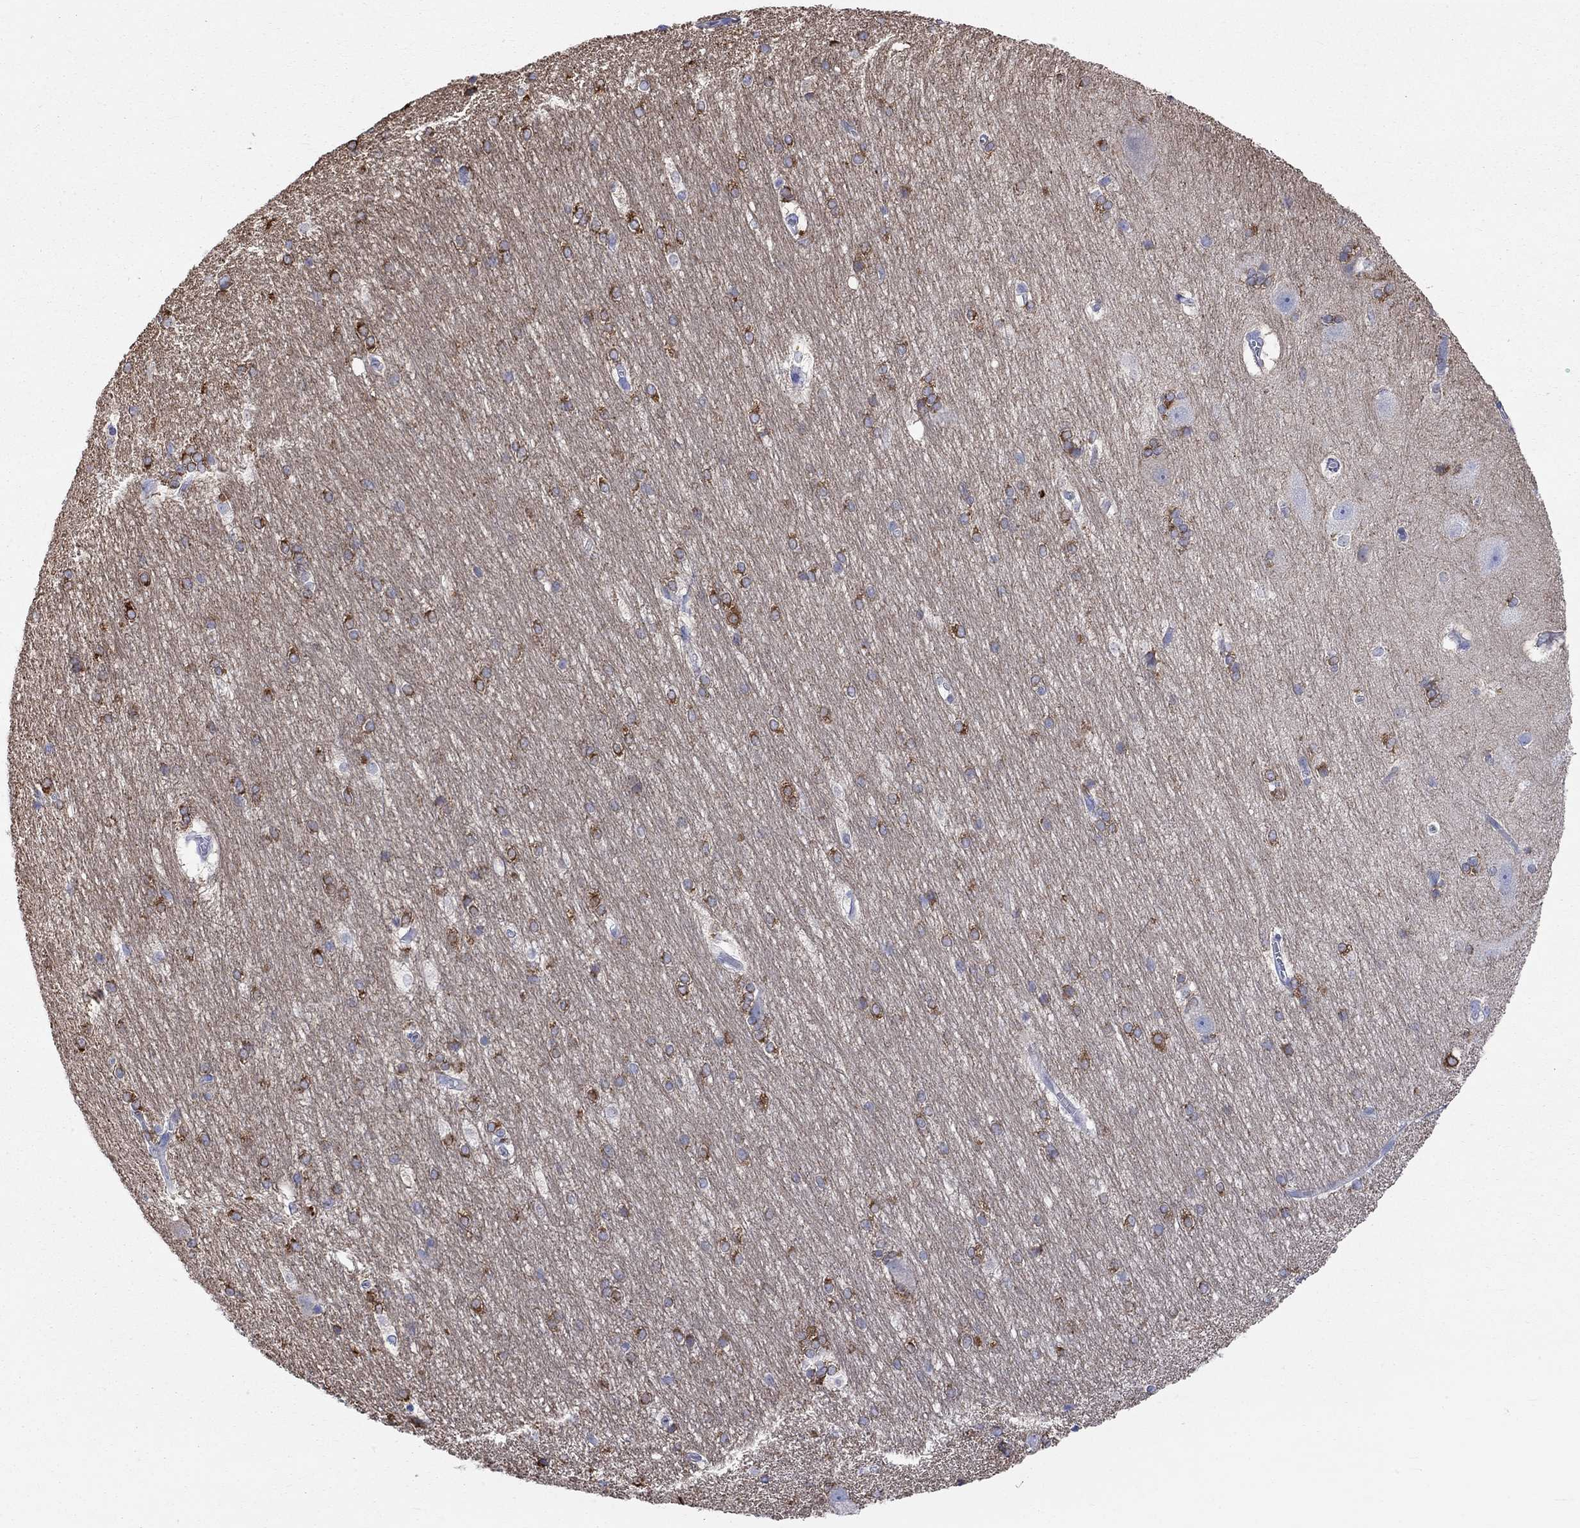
{"staining": {"intensity": "strong", "quantity": "25%-75%", "location": "cytoplasmic/membranous"}, "tissue": "hippocampus", "cell_type": "Glial cells", "image_type": "normal", "snomed": [{"axis": "morphology", "description": "Normal tissue, NOS"}, {"axis": "topography", "description": "Cerebral cortex"}, {"axis": "topography", "description": "Hippocampus"}], "caption": "The image reveals staining of normal hippocampus, revealing strong cytoplasmic/membranous protein expression (brown color) within glial cells.", "gene": "SPATA9", "patient": {"sex": "female", "age": 19}}